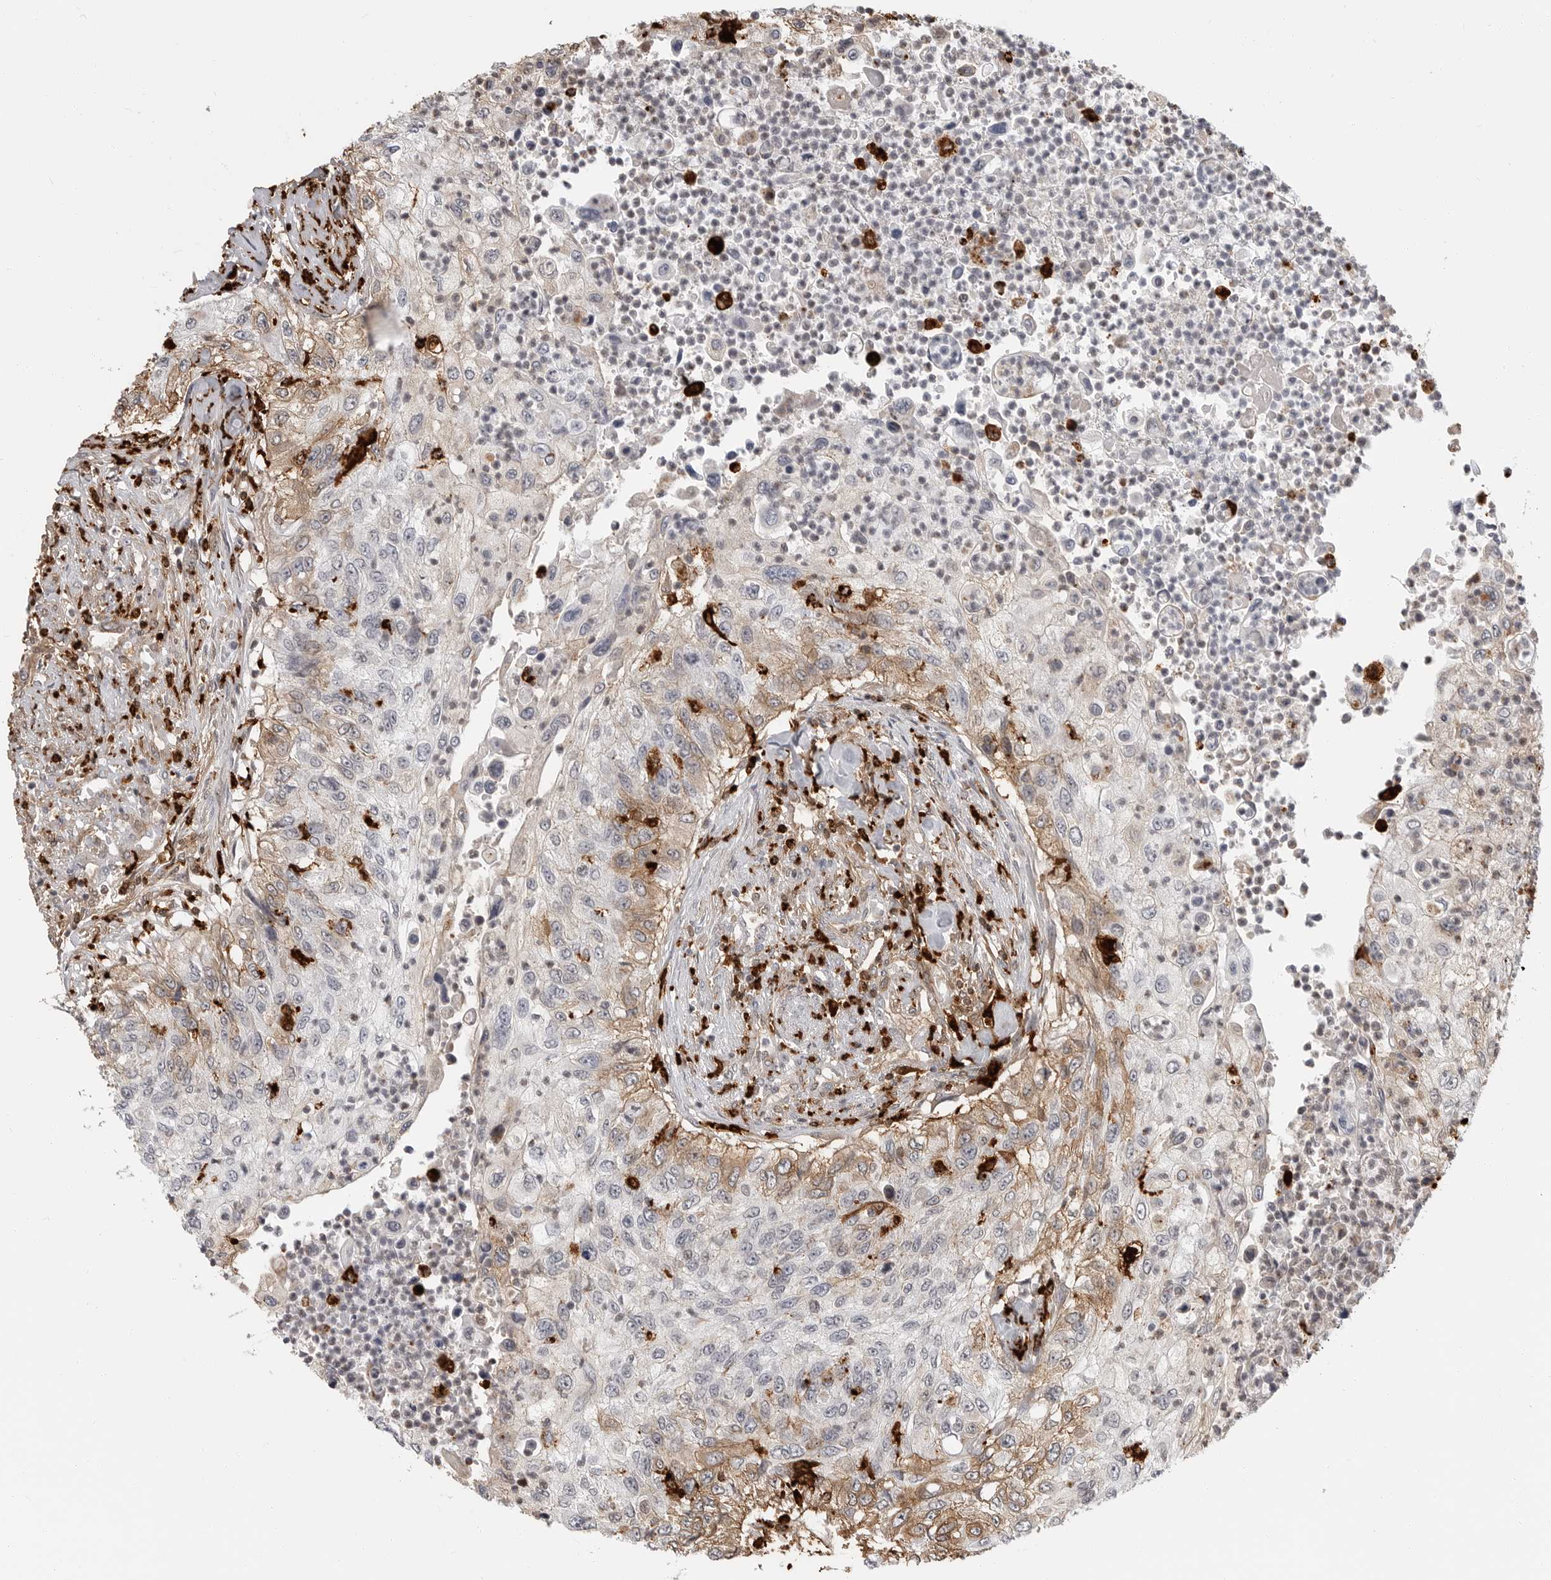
{"staining": {"intensity": "weak", "quantity": "<25%", "location": "cytoplasmic/membranous"}, "tissue": "urothelial cancer", "cell_type": "Tumor cells", "image_type": "cancer", "snomed": [{"axis": "morphology", "description": "Urothelial carcinoma, High grade"}, {"axis": "topography", "description": "Urinary bladder"}], "caption": "Protein analysis of urothelial carcinoma (high-grade) exhibits no significant positivity in tumor cells.", "gene": "IFI30", "patient": {"sex": "female", "age": 60}}